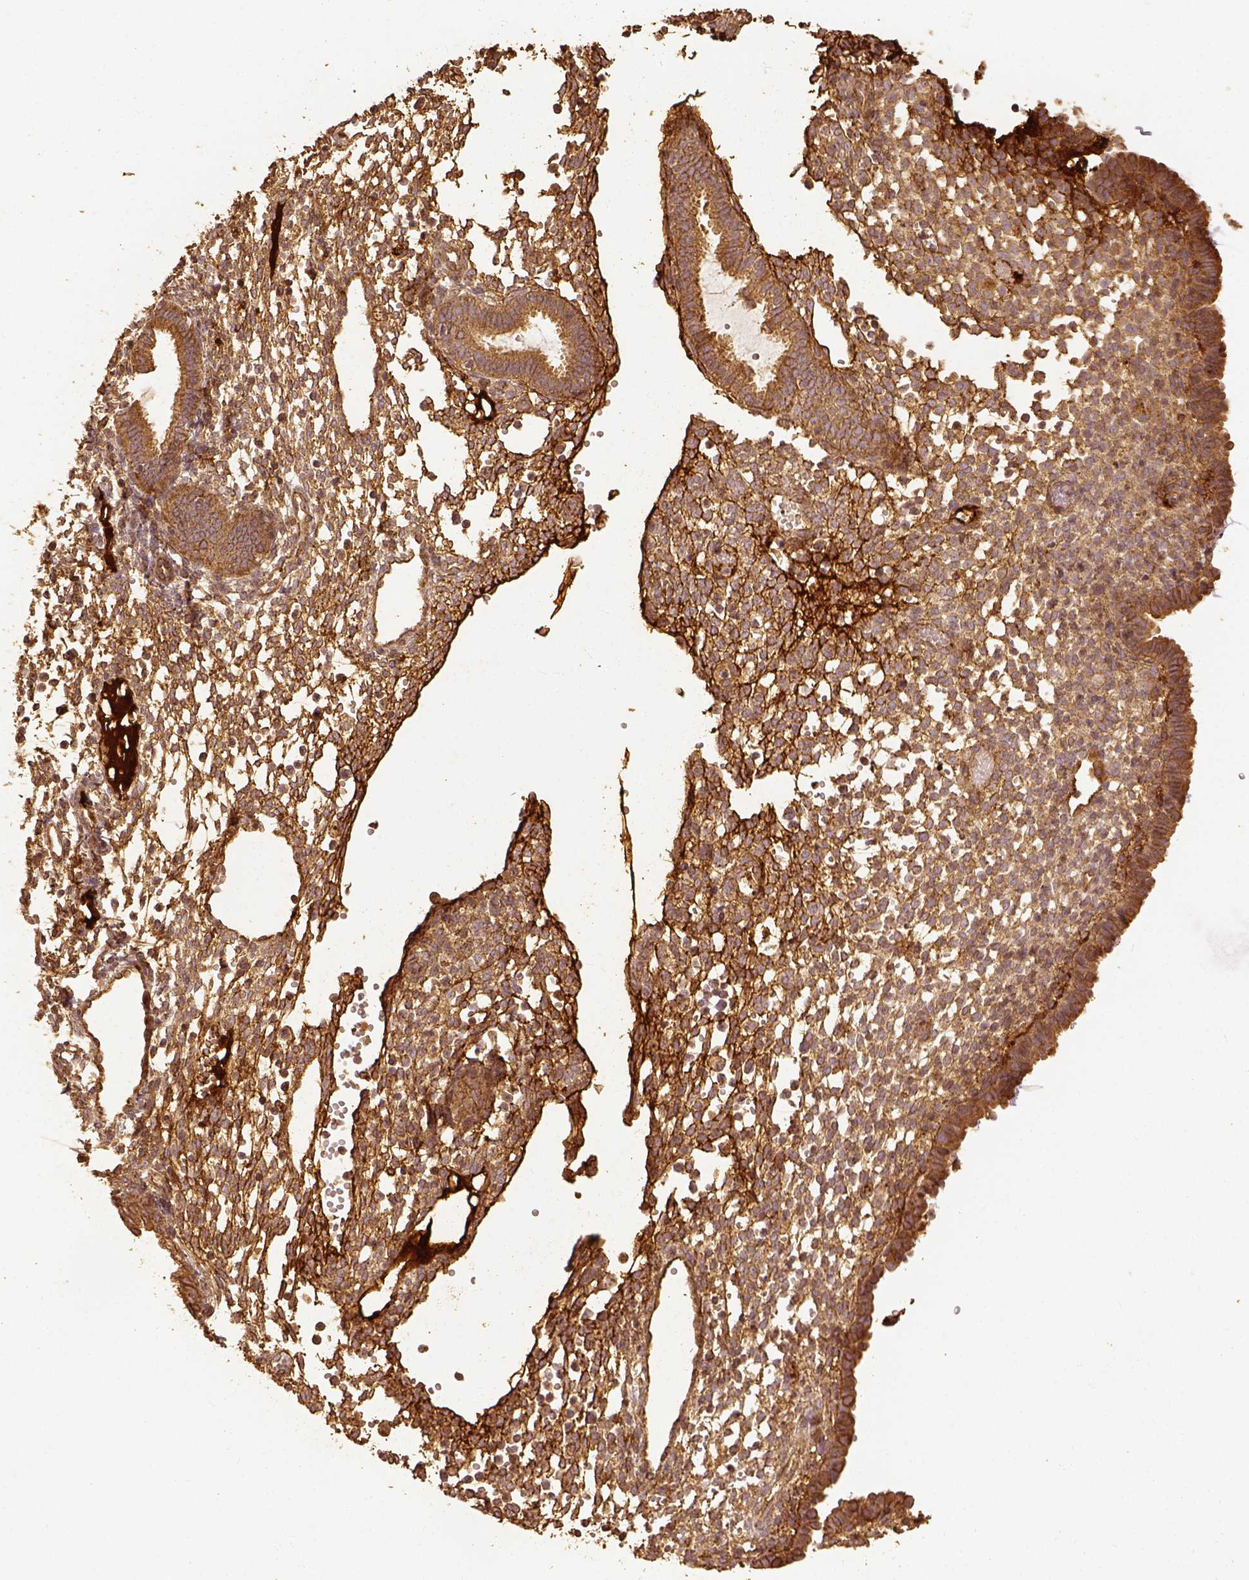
{"staining": {"intensity": "moderate", "quantity": "25%-75%", "location": "cytoplasmic/membranous"}, "tissue": "endometrium", "cell_type": "Cells in endometrial stroma", "image_type": "normal", "snomed": [{"axis": "morphology", "description": "Normal tissue, NOS"}, {"axis": "topography", "description": "Endometrium"}], "caption": "Human endometrium stained with a brown dye exhibits moderate cytoplasmic/membranous positive expression in about 25%-75% of cells in endometrial stroma.", "gene": "VEGFA", "patient": {"sex": "female", "age": 36}}